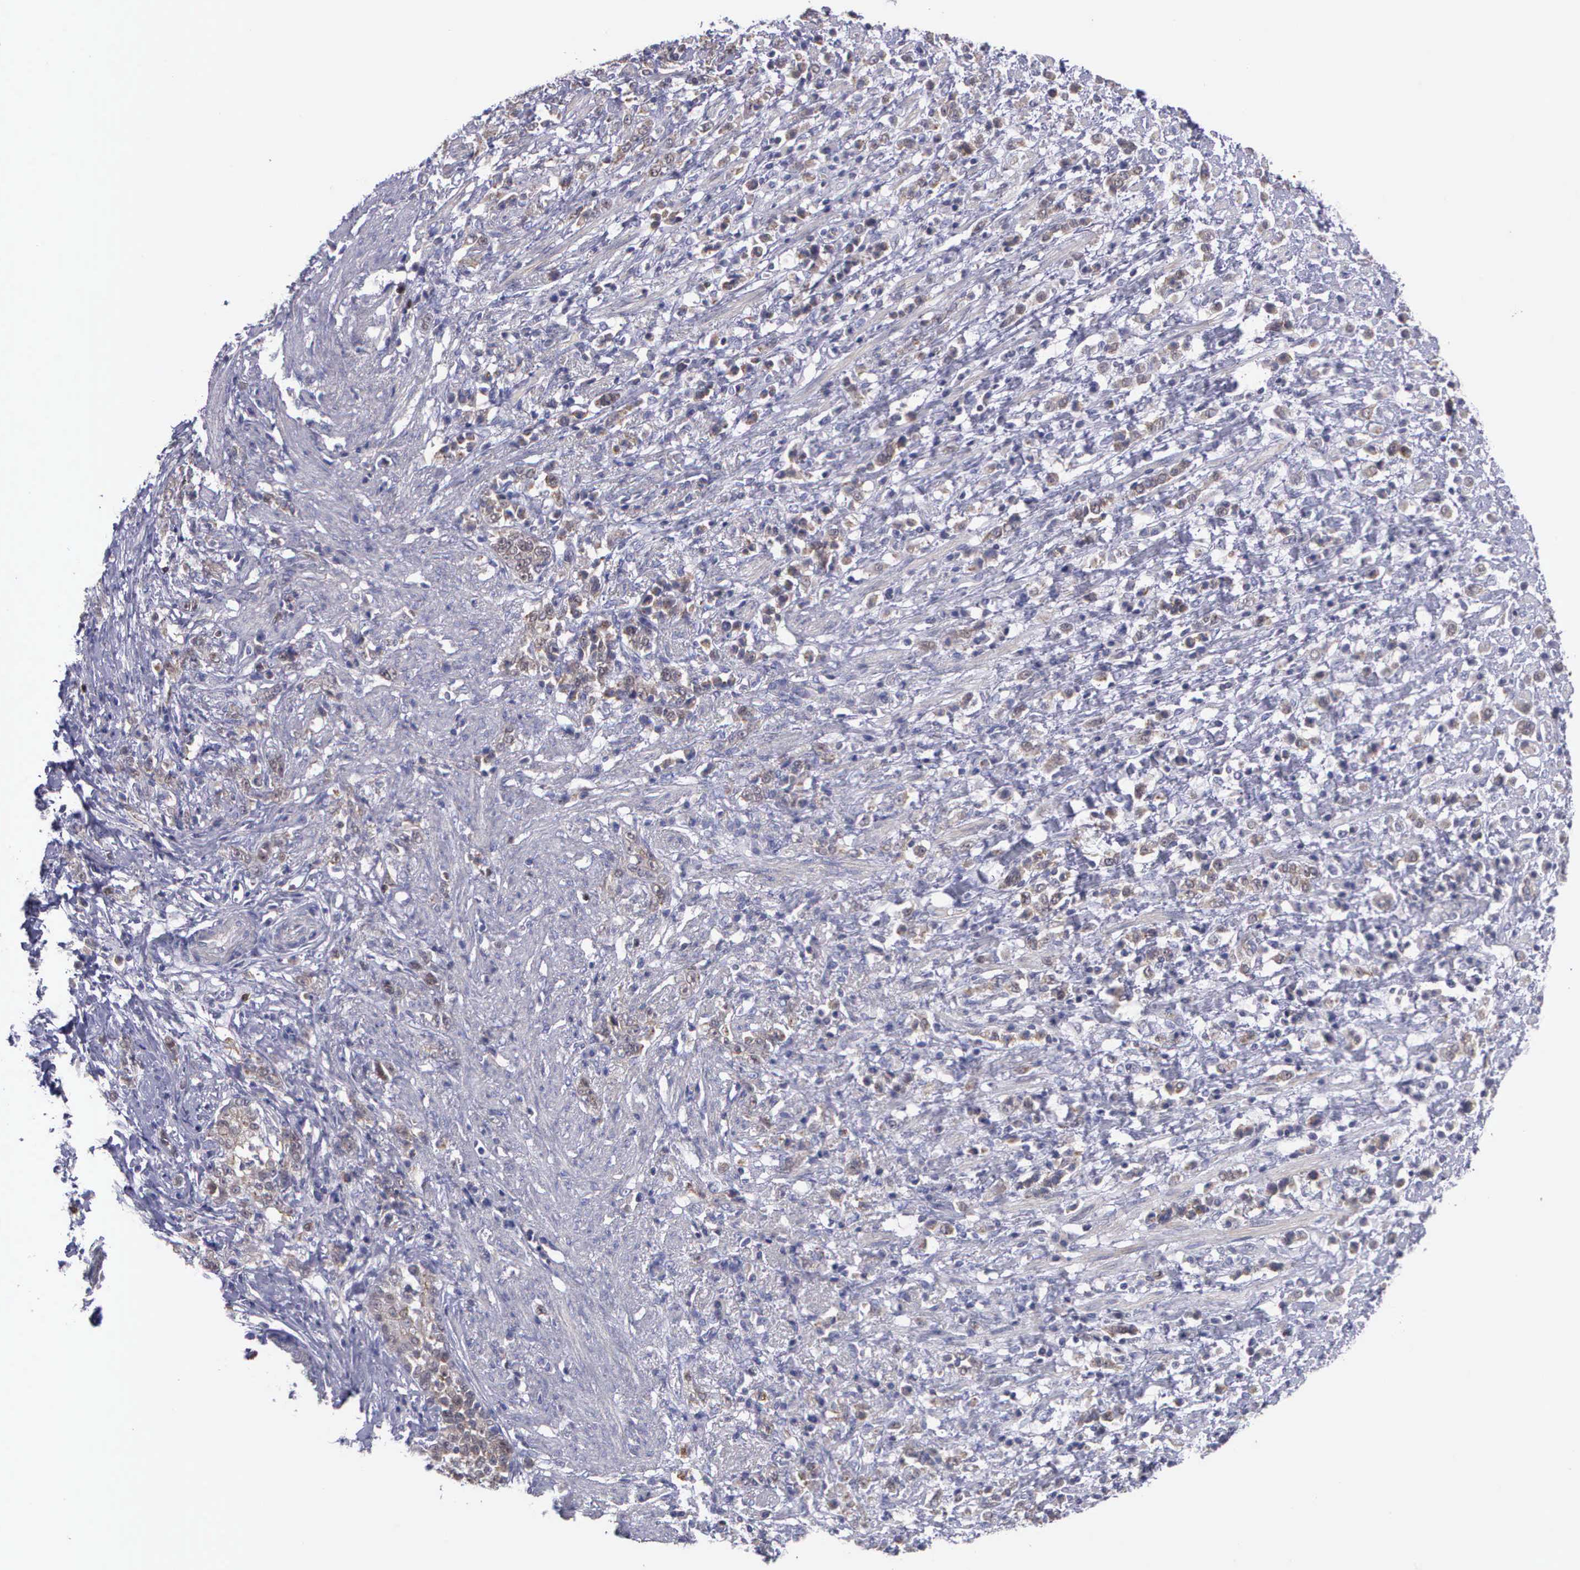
{"staining": {"intensity": "weak", "quantity": "25%-75%", "location": "nuclear"}, "tissue": "stomach cancer", "cell_type": "Tumor cells", "image_type": "cancer", "snomed": [{"axis": "morphology", "description": "Adenocarcinoma, NOS"}, {"axis": "topography", "description": "Stomach, lower"}], "caption": "A micrograph of stomach cancer stained for a protein demonstrates weak nuclear brown staining in tumor cells.", "gene": "MICAL3", "patient": {"sex": "male", "age": 88}}